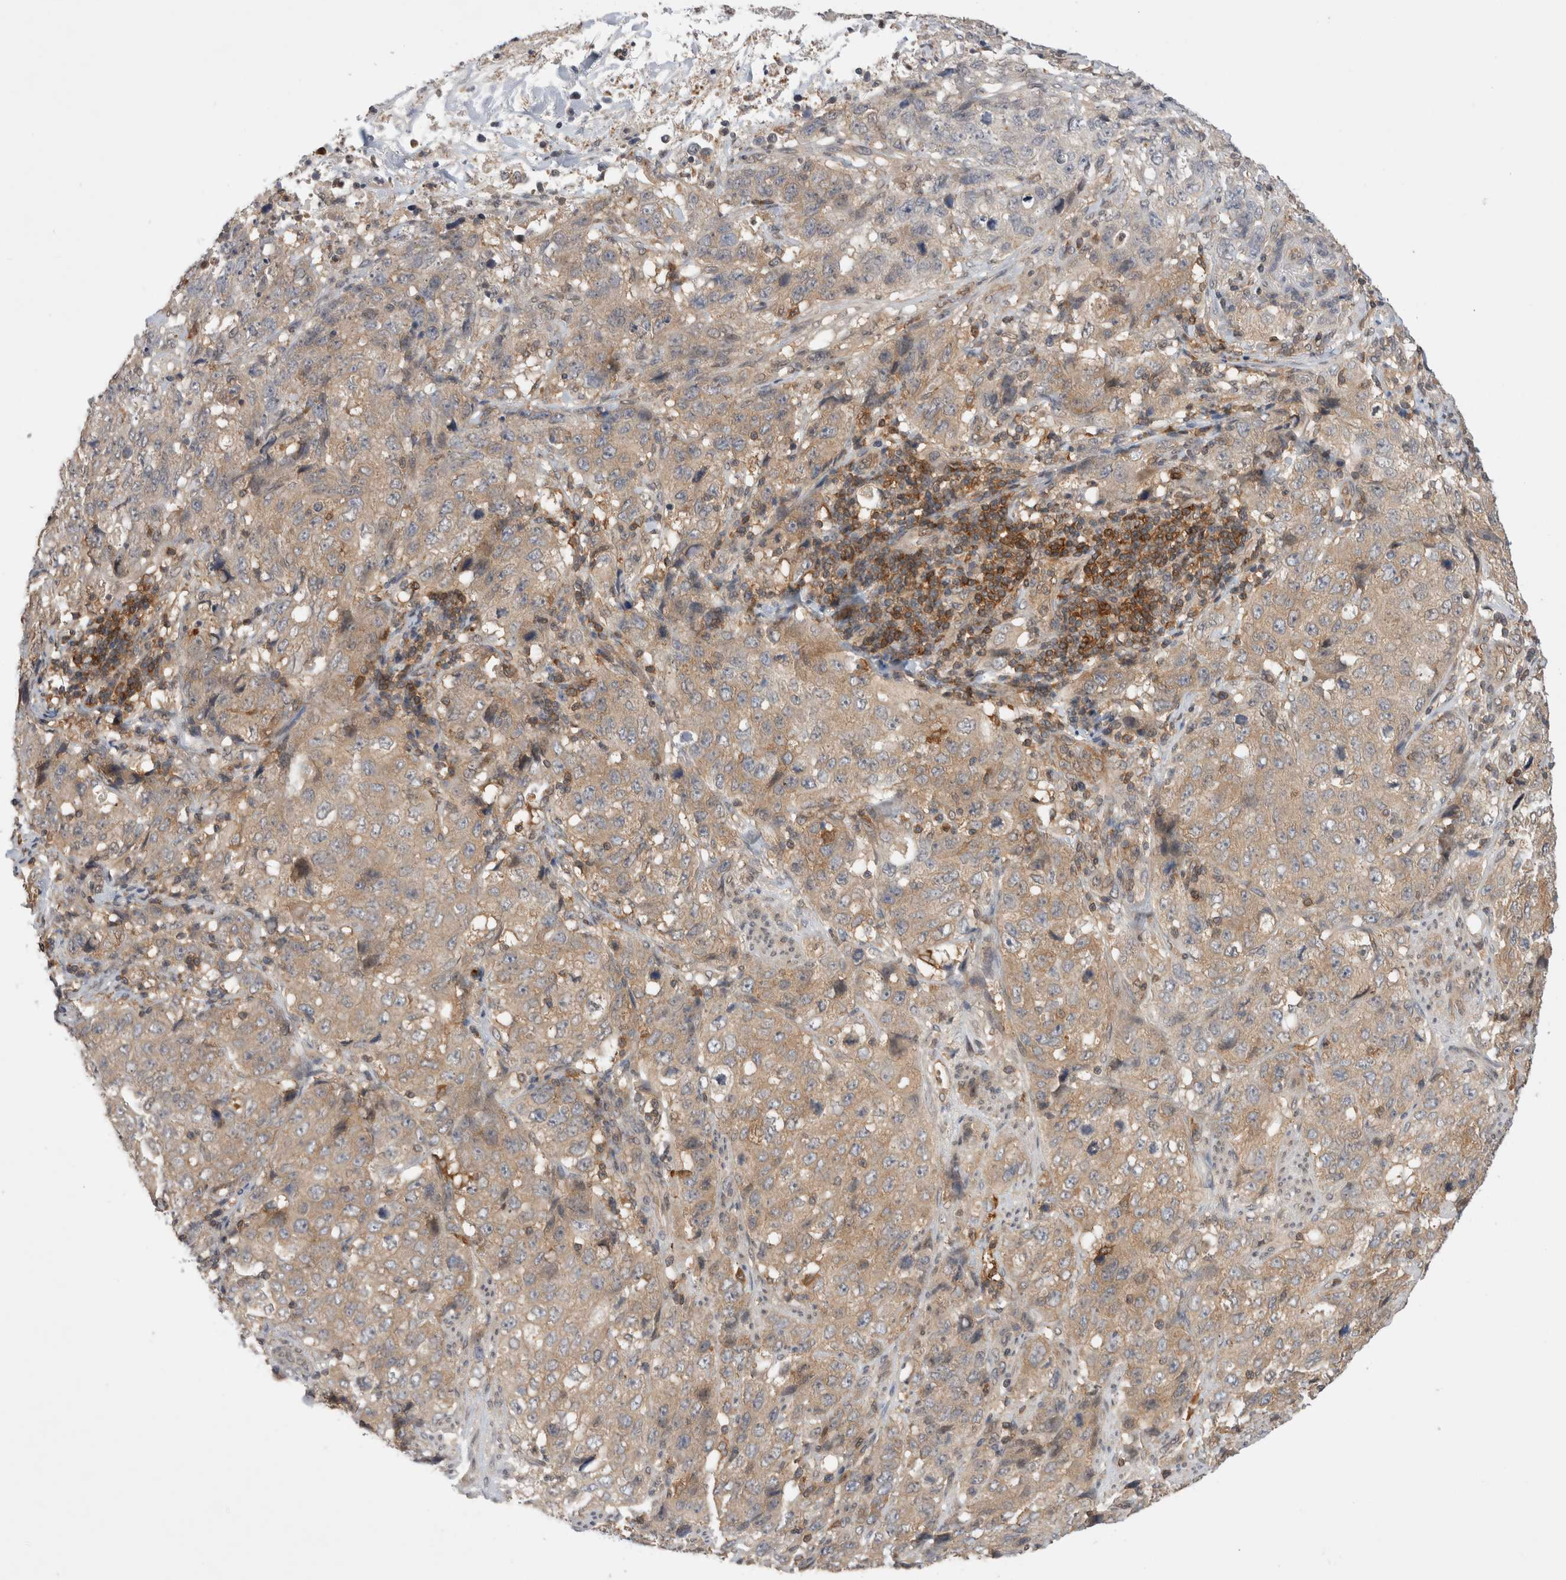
{"staining": {"intensity": "weak", "quantity": ">75%", "location": "cytoplasmic/membranous"}, "tissue": "stomach cancer", "cell_type": "Tumor cells", "image_type": "cancer", "snomed": [{"axis": "morphology", "description": "Adenocarcinoma, NOS"}, {"axis": "topography", "description": "Stomach"}], "caption": "Stomach cancer stained for a protein shows weak cytoplasmic/membranous positivity in tumor cells.", "gene": "NFKB1", "patient": {"sex": "male", "age": 48}}